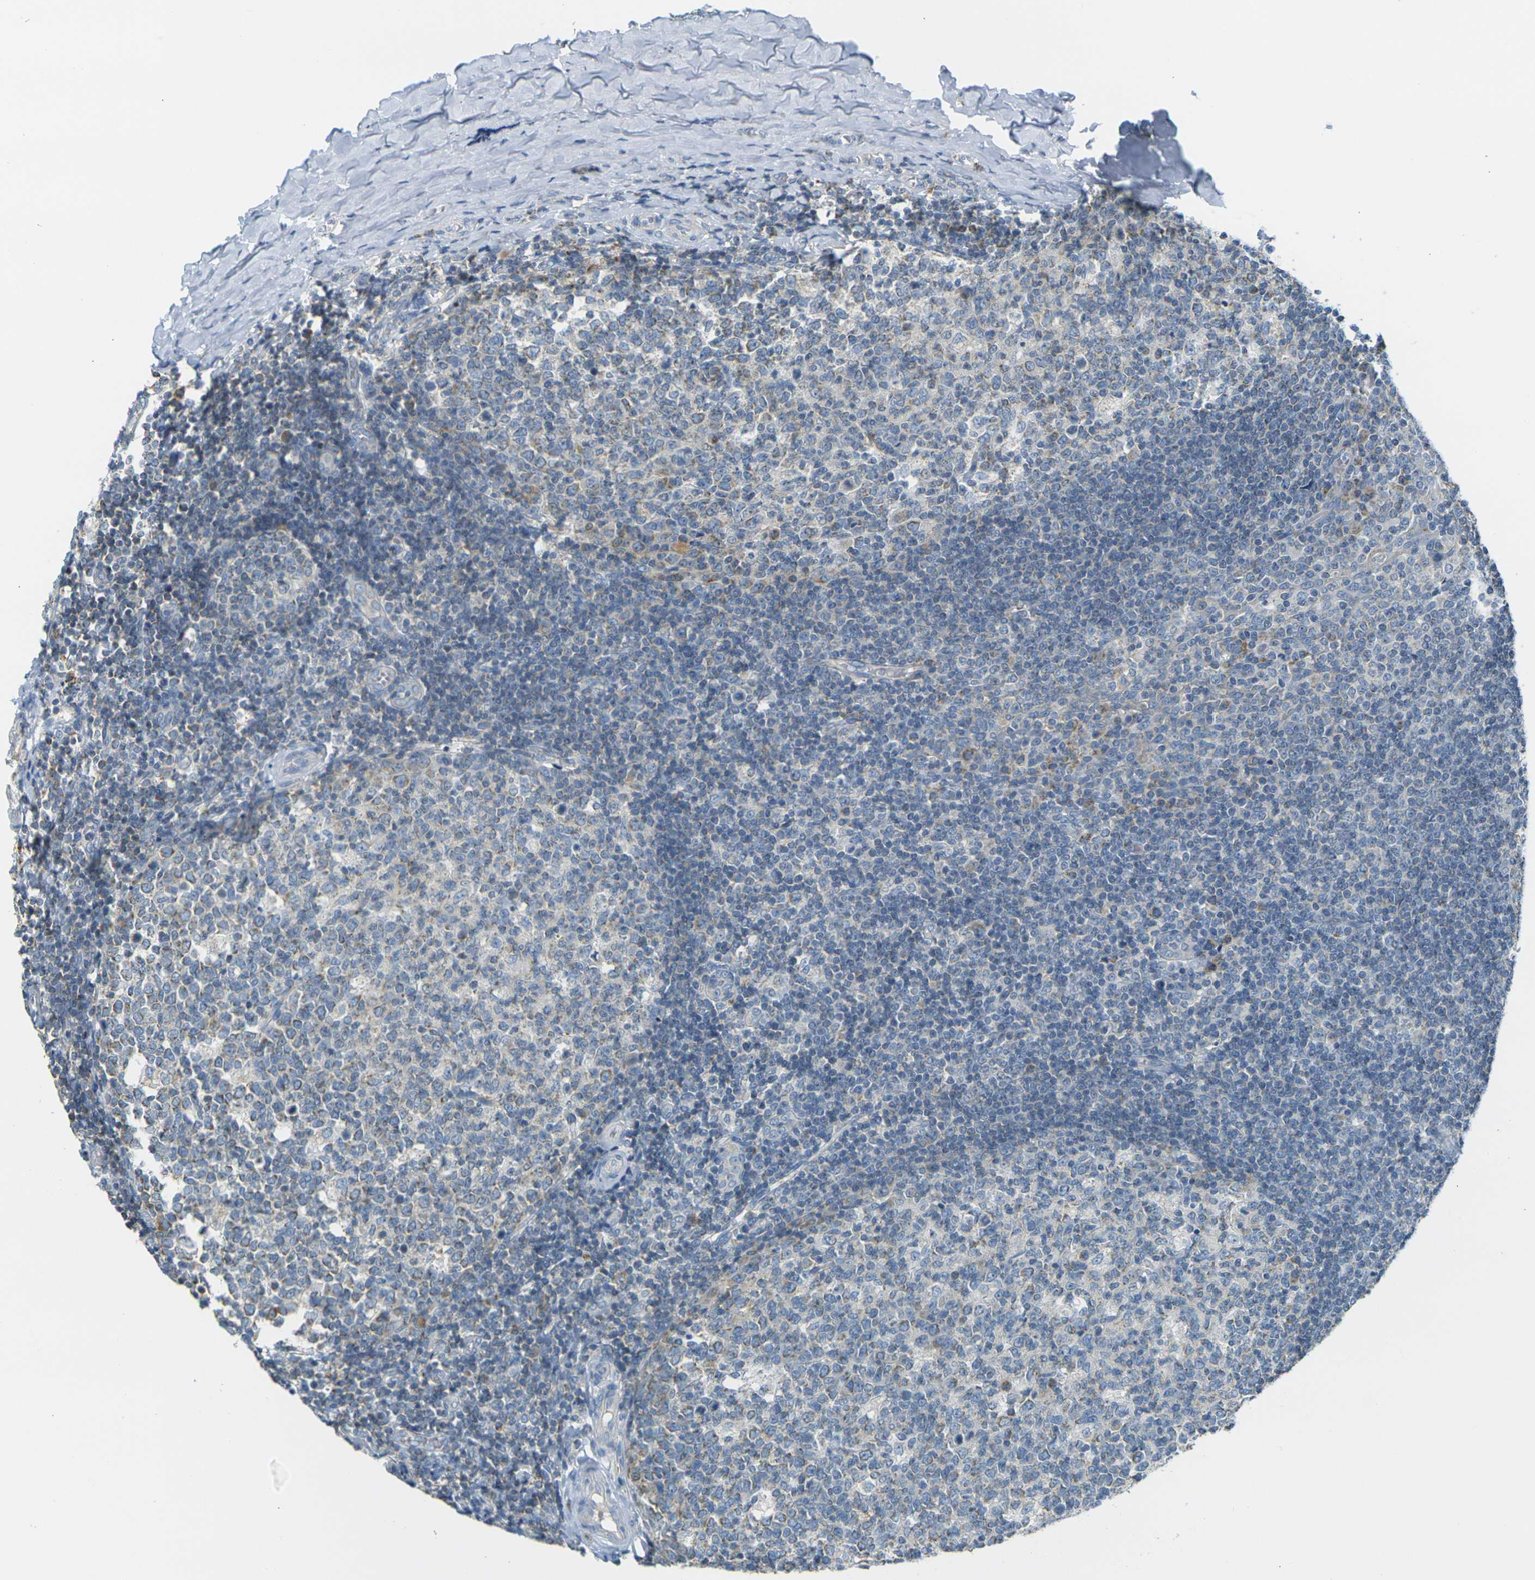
{"staining": {"intensity": "weak", "quantity": "<25%", "location": "cytoplasmic/membranous"}, "tissue": "tonsil", "cell_type": "Germinal center cells", "image_type": "normal", "snomed": [{"axis": "morphology", "description": "Normal tissue, NOS"}, {"axis": "topography", "description": "Tonsil"}], "caption": "Germinal center cells show no significant protein staining in benign tonsil.", "gene": "PARD6B", "patient": {"sex": "female", "age": 19}}